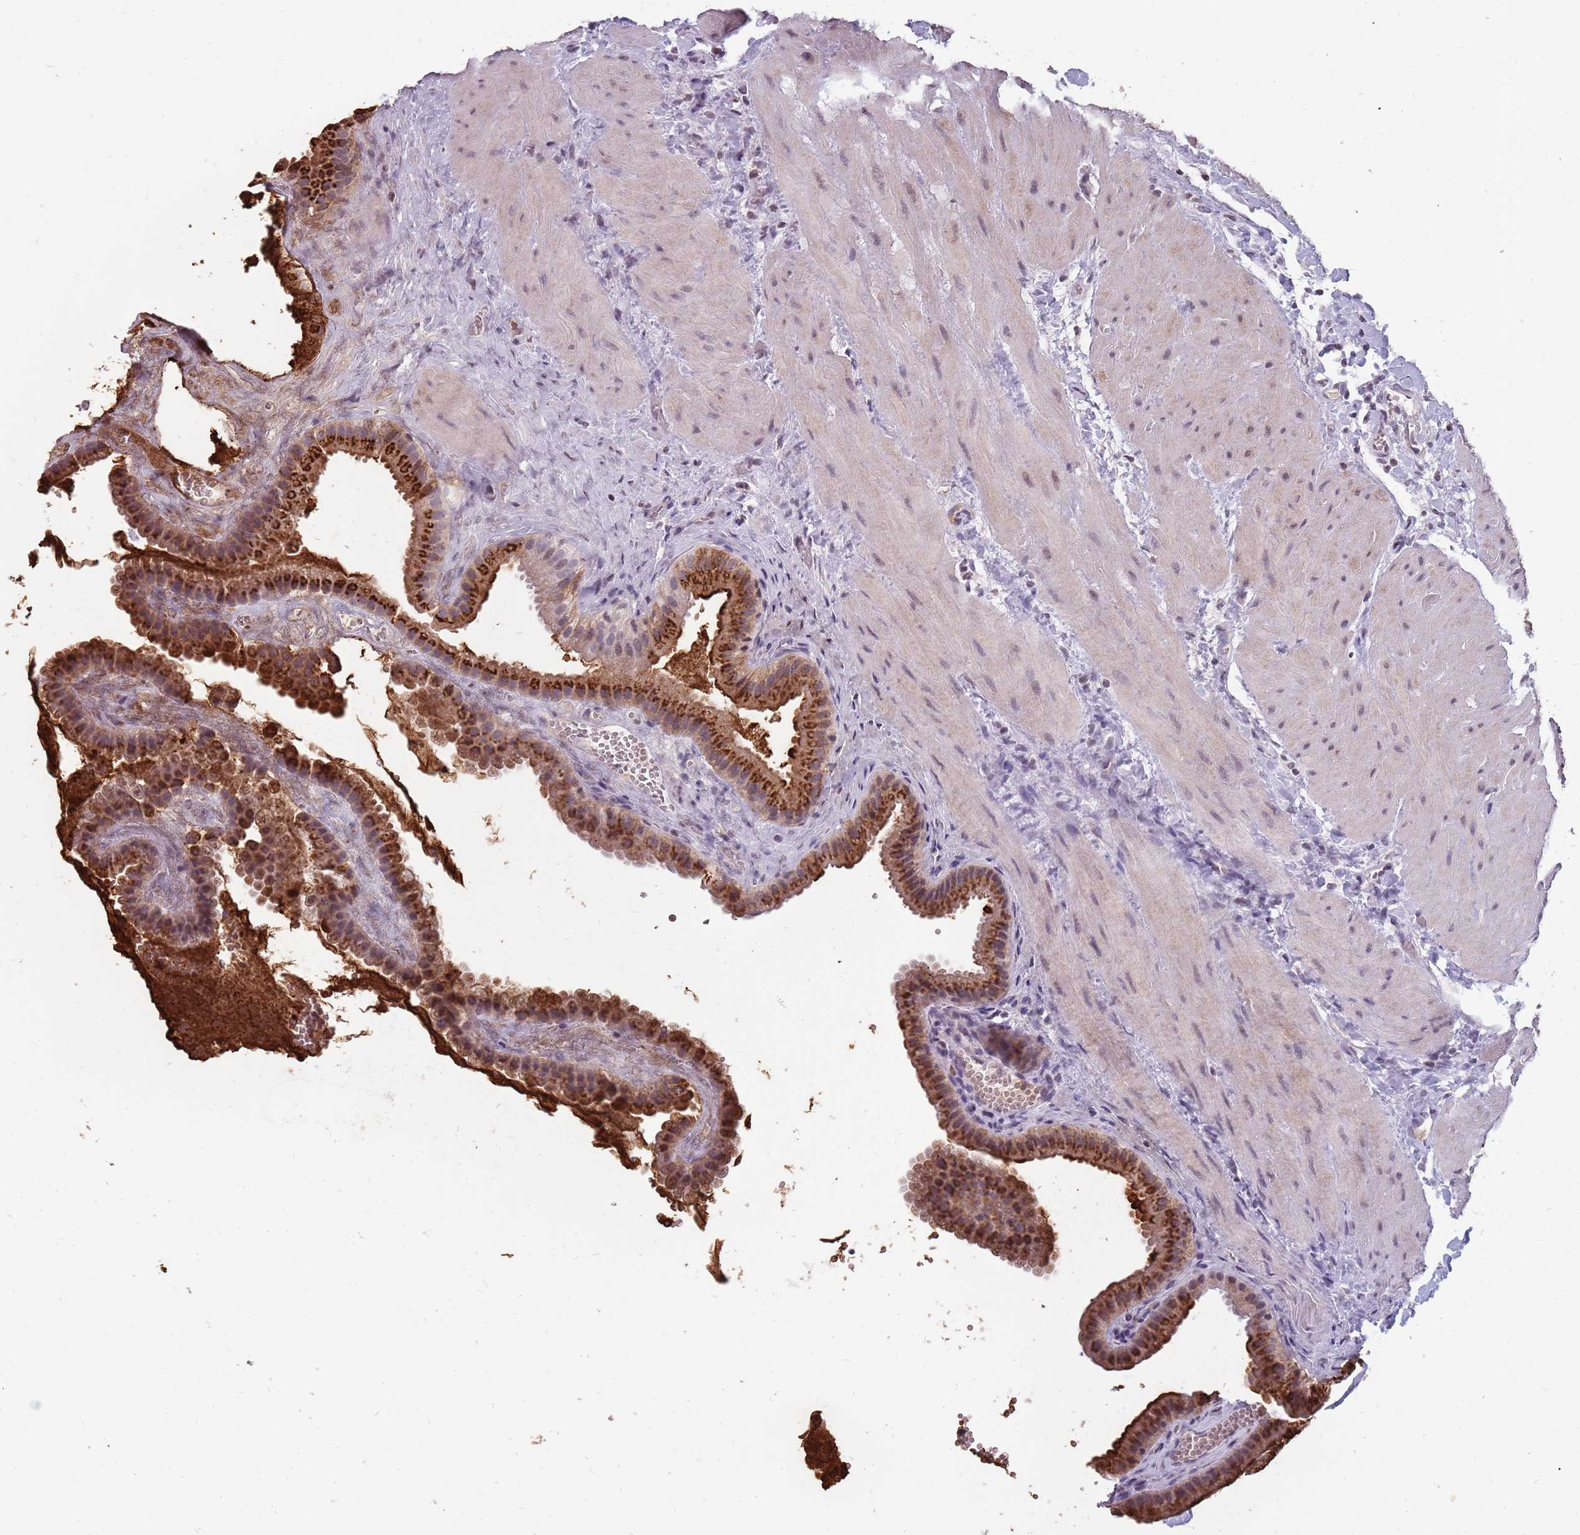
{"staining": {"intensity": "strong", "quantity": "25%-75%", "location": "cytoplasmic/membranous"}, "tissue": "gallbladder", "cell_type": "Glandular cells", "image_type": "normal", "snomed": [{"axis": "morphology", "description": "Normal tissue, NOS"}, {"axis": "topography", "description": "Gallbladder"}], "caption": "Immunohistochemical staining of normal gallbladder displays 25%-75% levels of strong cytoplasmic/membranous protein positivity in approximately 25%-75% of glandular cells.", "gene": "NEK6", "patient": {"sex": "male", "age": 55}}